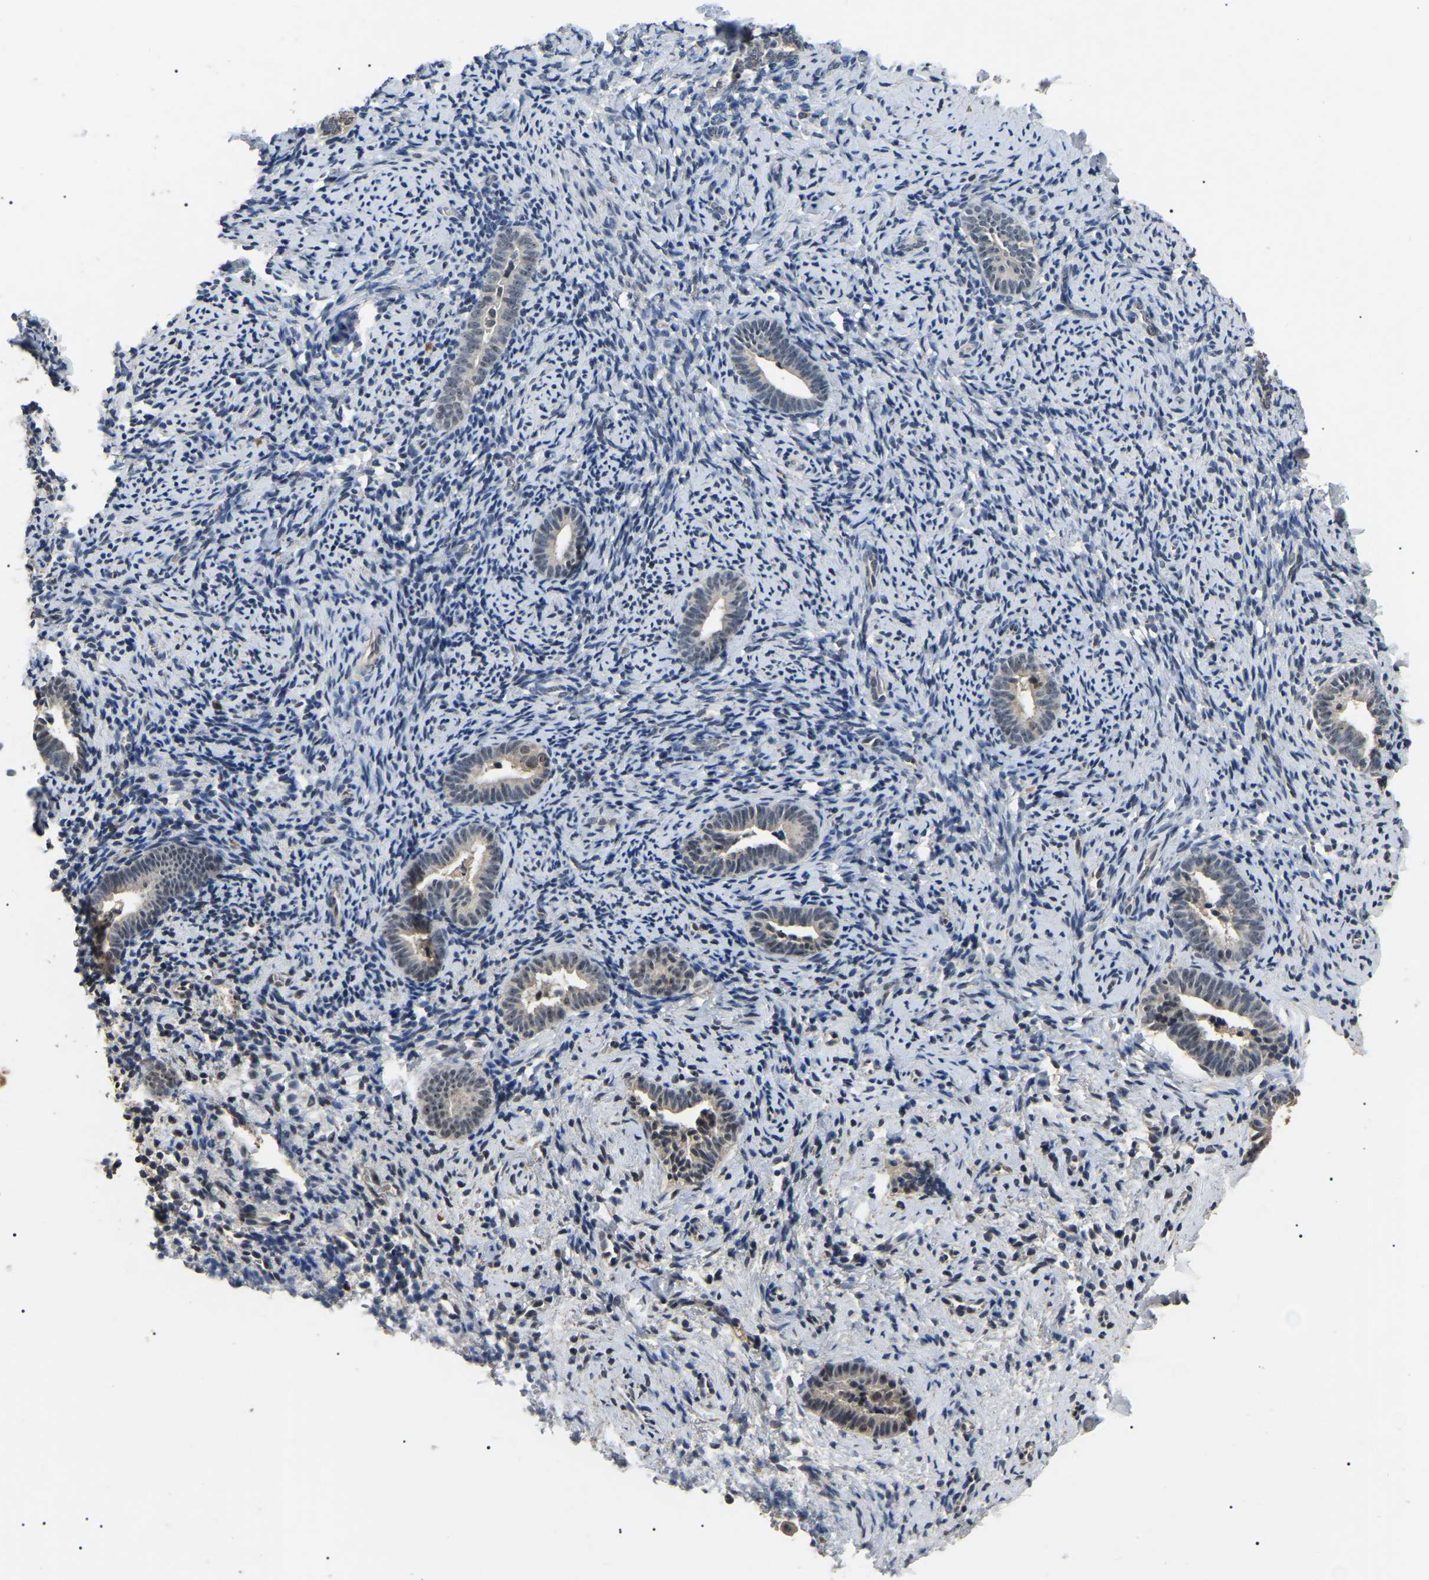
{"staining": {"intensity": "negative", "quantity": "none", "location": "none"}, "tissue": "endometrium", "cell_type": "Cells in endometrial stroma", "image_type": "normal", "snomed": [{"axis": "morphology", "description": "Normal tissue, NOS"}, {"axis": "topography", "description": "Endometrium"}], "caption": "High power microscopy histopathology image of an IHC histopathology image of unremarkable endometrium, revealing no significant positivity in cells in endometrial stroma.", "gene": "PPM1E", "patient": {"sex": "female", "age": 51}}